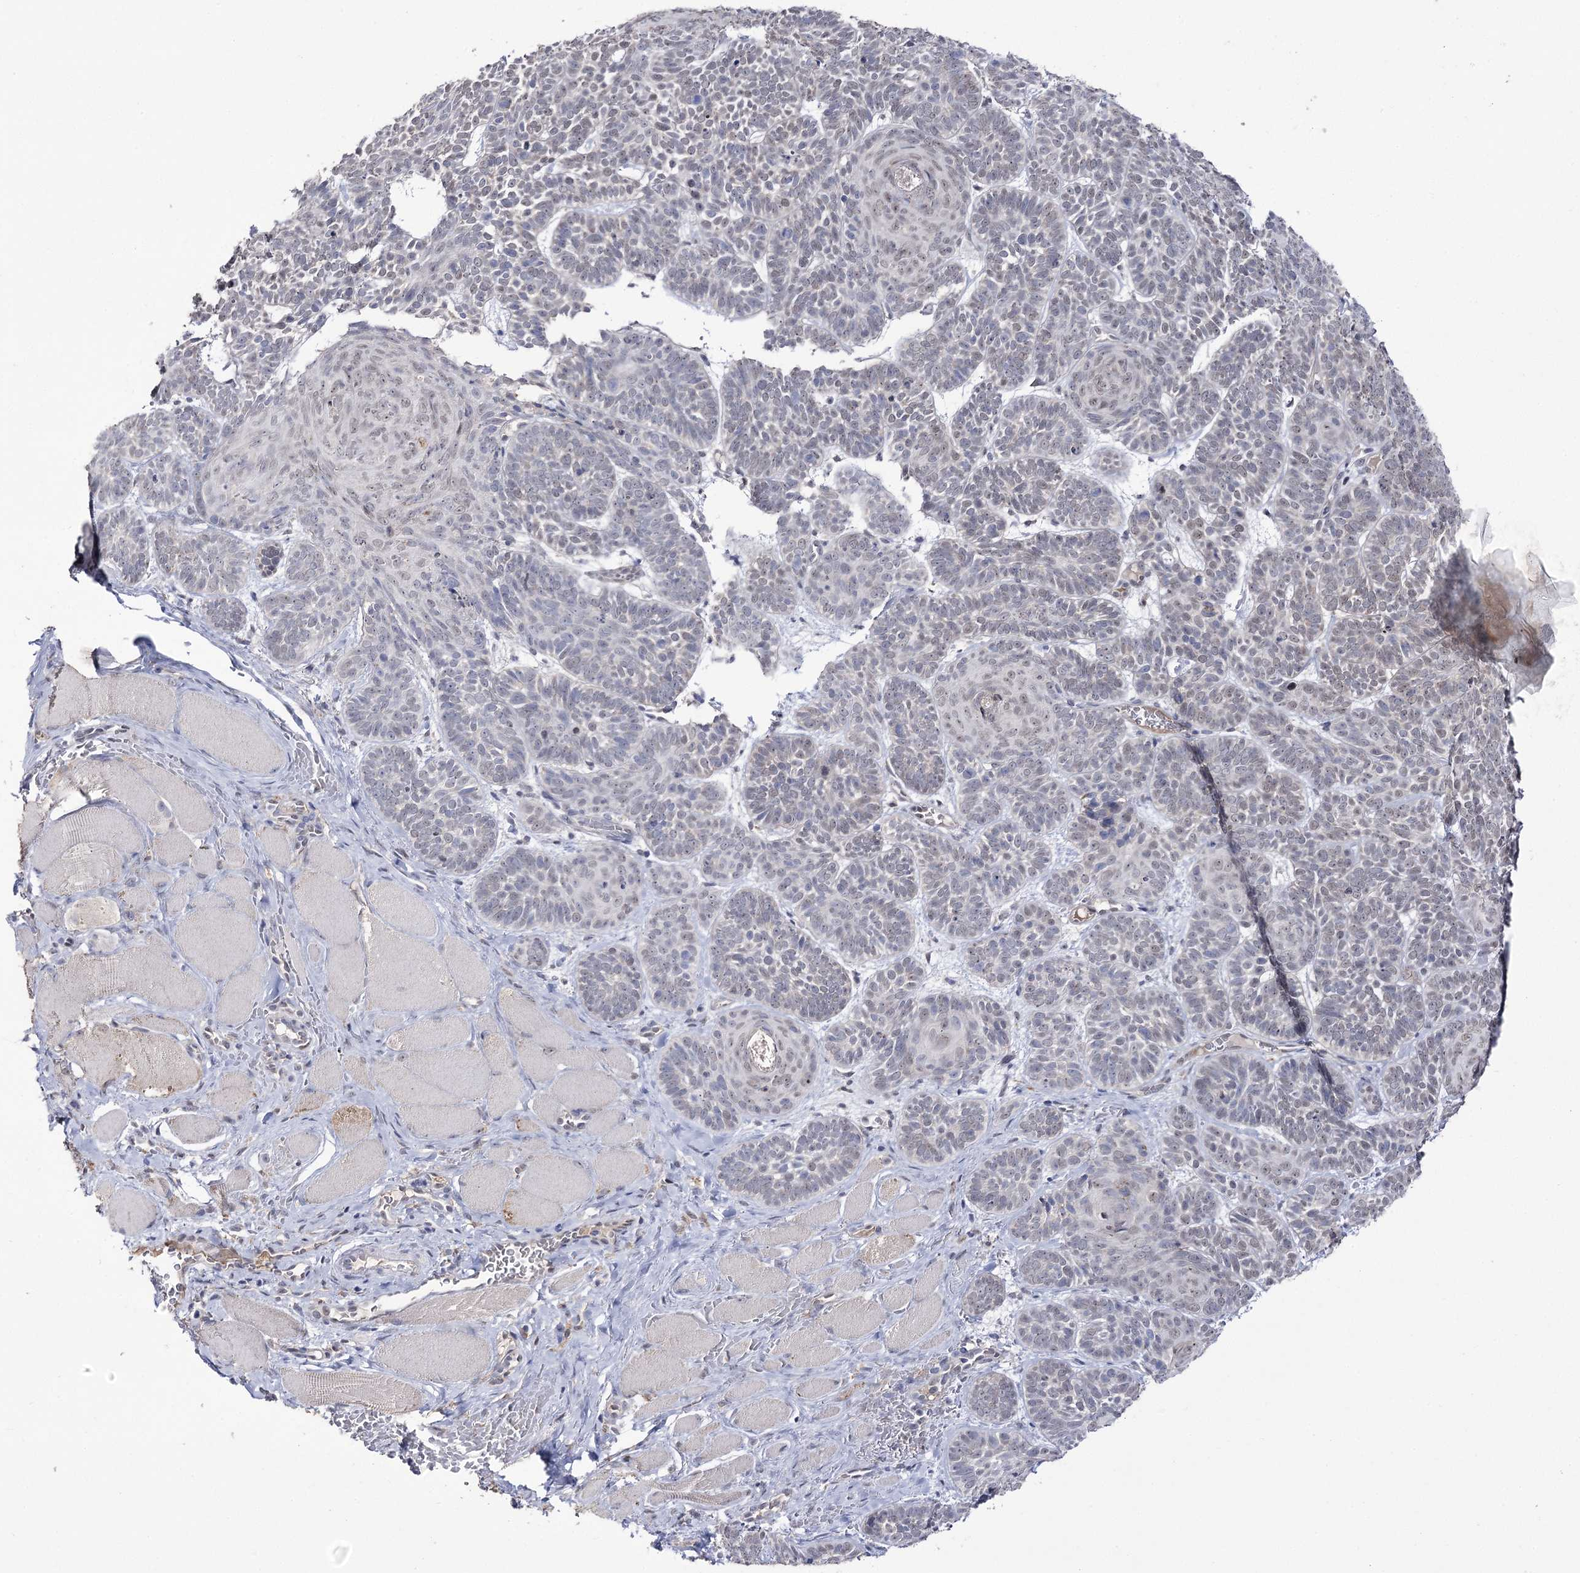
{"staining": {"intensity": "weak", "quantity": "25%-75%", "location": "nuclear"}, "tissue": "skin cancer", "cell_type": "Tumor cells", "image_type": "cancer", "snomed": [{"axis": "morphology", "description": "Basal cell carcinoma"}, {"axis": "topography", "description": "Skin"}], "caption": "Immunohistochemistry (IHC) micrograph of neoplastic tissue: human basal cell carcinoma (skin) stained using immunohistochemistry shows low levels of weak protein expression localized specifically in the nuclear of tumor cells, appearing as a nuclear brown color.", "gene": "VGLL4", "patient": {"sex": "male", "age": 85}}